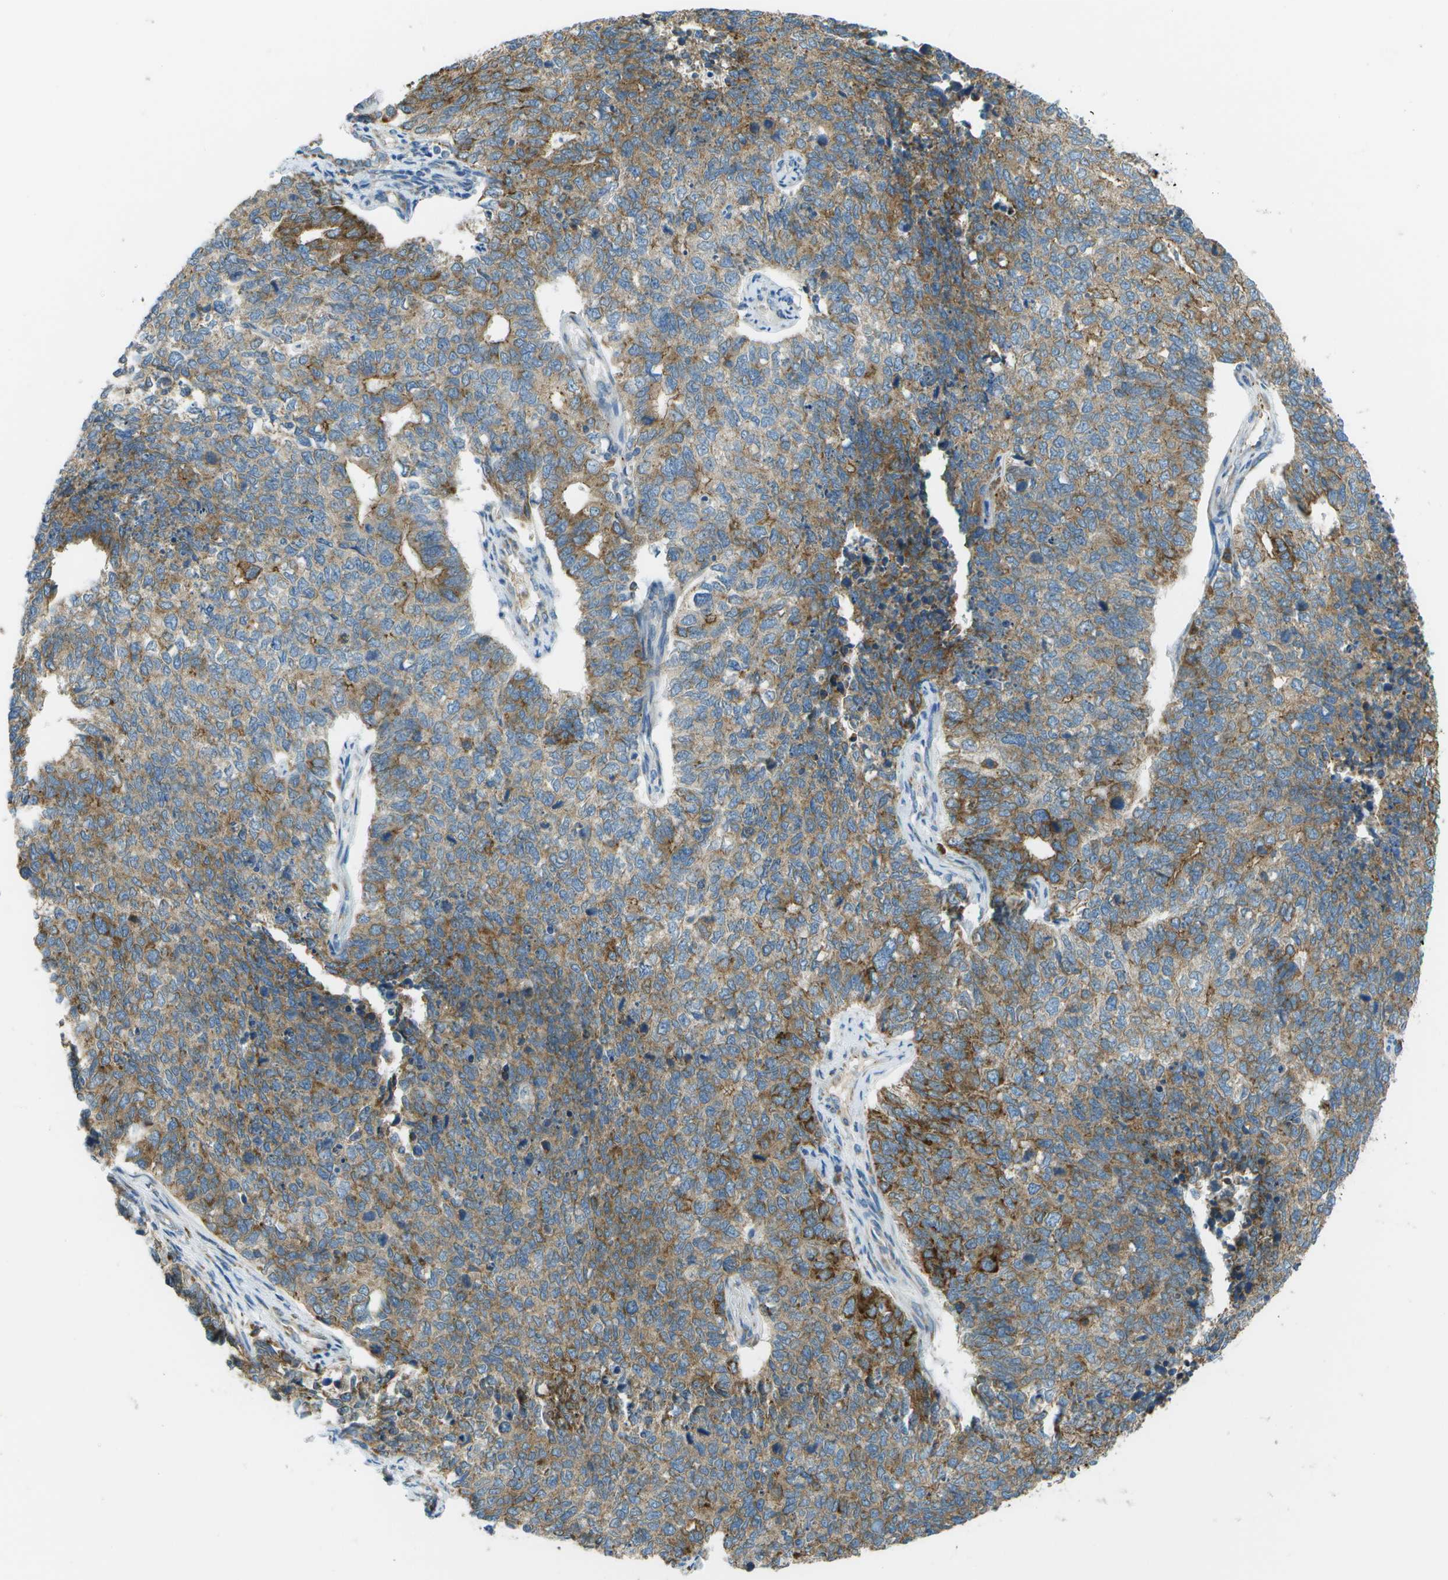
{"staining": {"intensity": "moderate", "quantity": ">75%", "location": "cytoplasmic/membranous"}, "tissue": "cervical cancer", "cell_type": "Tumor cells", "image_type": "cancer", "snomed": [{"axis": "morphology", "description": "Squamous cell carcinoma, NOS"}, {"axis": "topography", "description": "Cervix"}], "caption": "Brown immunohistochemical staining in human cervical cancer (squamous cell carcinoma) demonstrates moderate cytoplasmic/membranous positivity in about >75% of tumor cells.", "gene": "KCTD3", "patient": {"sex": "female", "age": 63}}